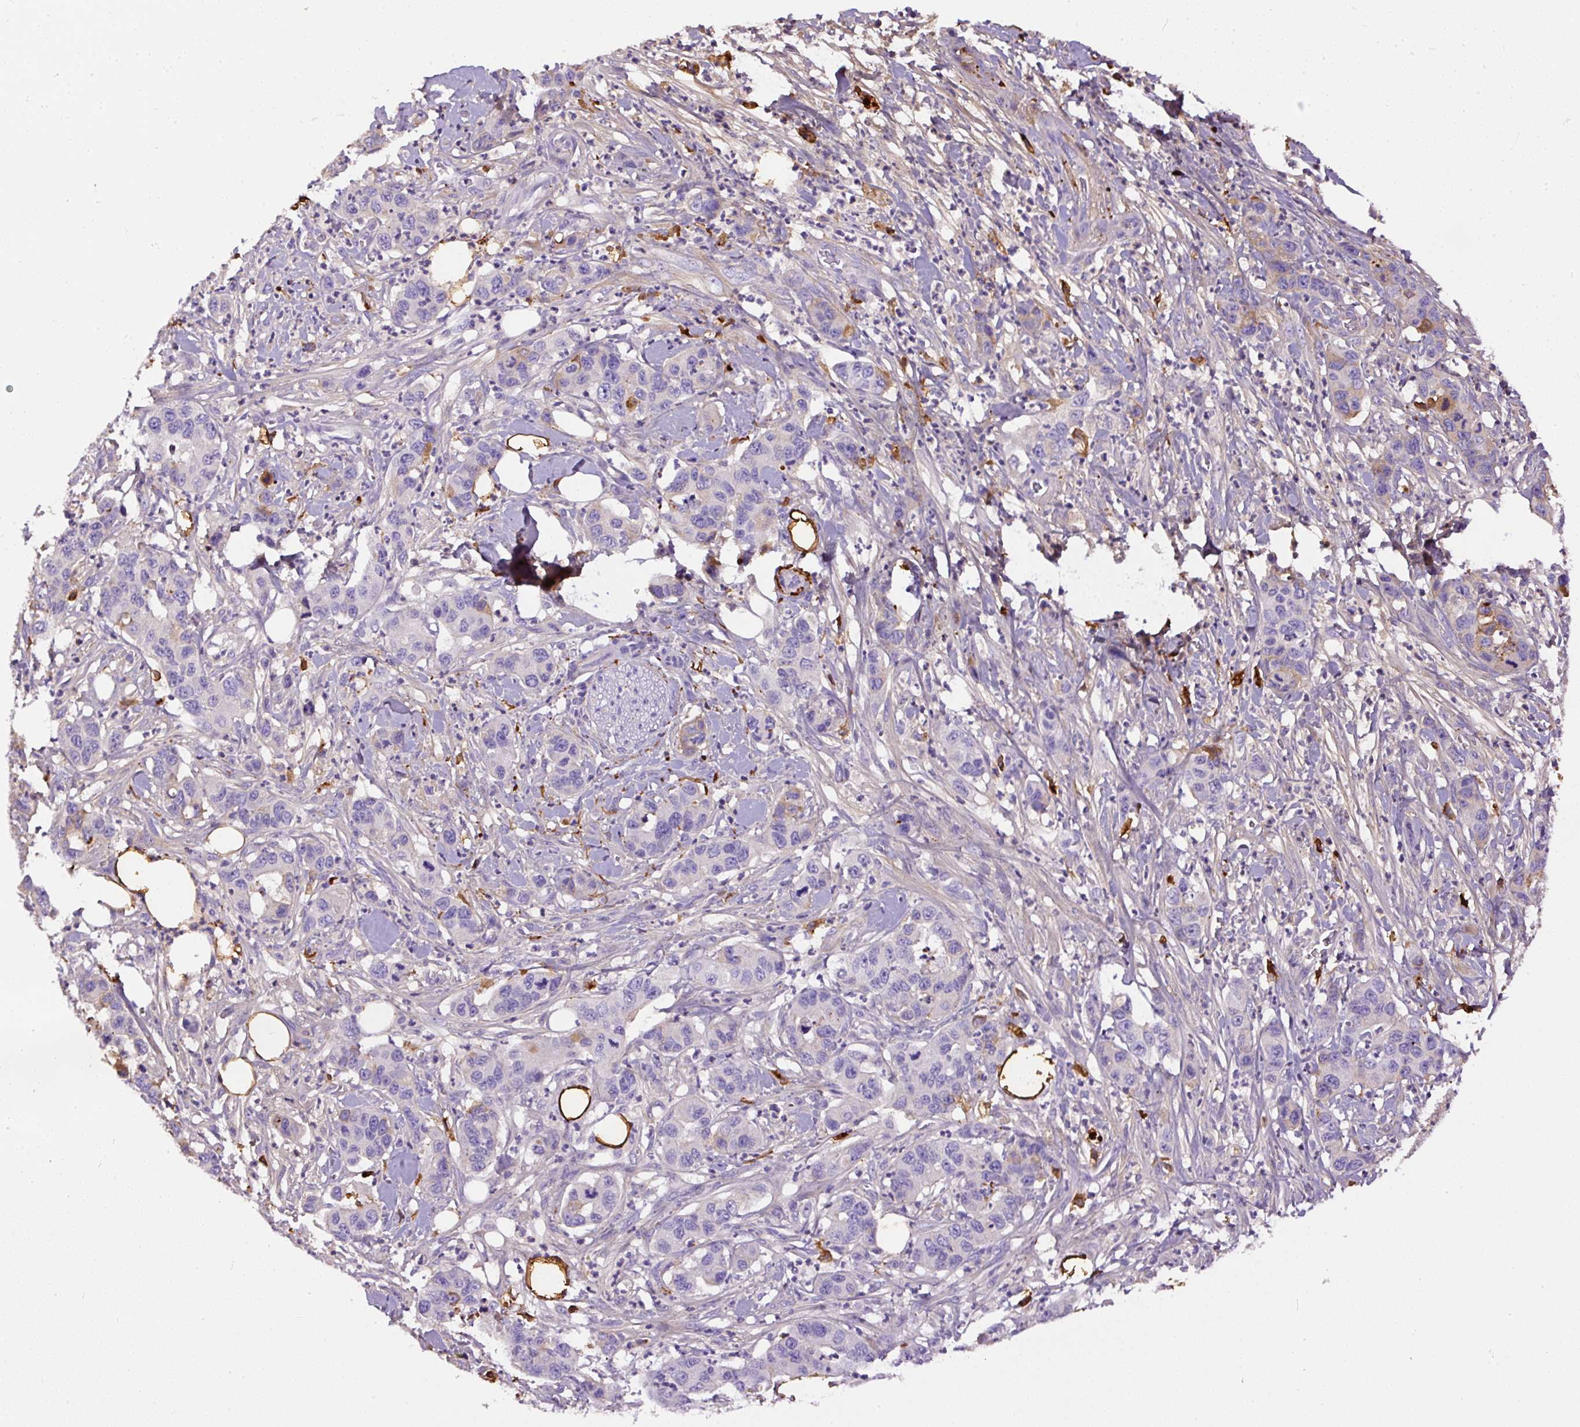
{"staining": {"intensity": "negative", "quantity": "none", "location": "none"}, "tissue": "pancreatic cancer", "cell_type": "Tumor cells", "image_type": "cancer", "snomed": [{"axis": "morphology", "description": "Adenocarcinoma, NOS"}, {"axis": "topography", "description": "Pancreas"}], "caption": "This photomicrograph is of adenocarcinoma (pancreatic) stained with immunohistochemistry to label a protein in brown with the nuclei are counter-stained blue. There is no positivity in tumor cells.", "gene": "APCS", "patient": {"sex": "male", "age": 73}}